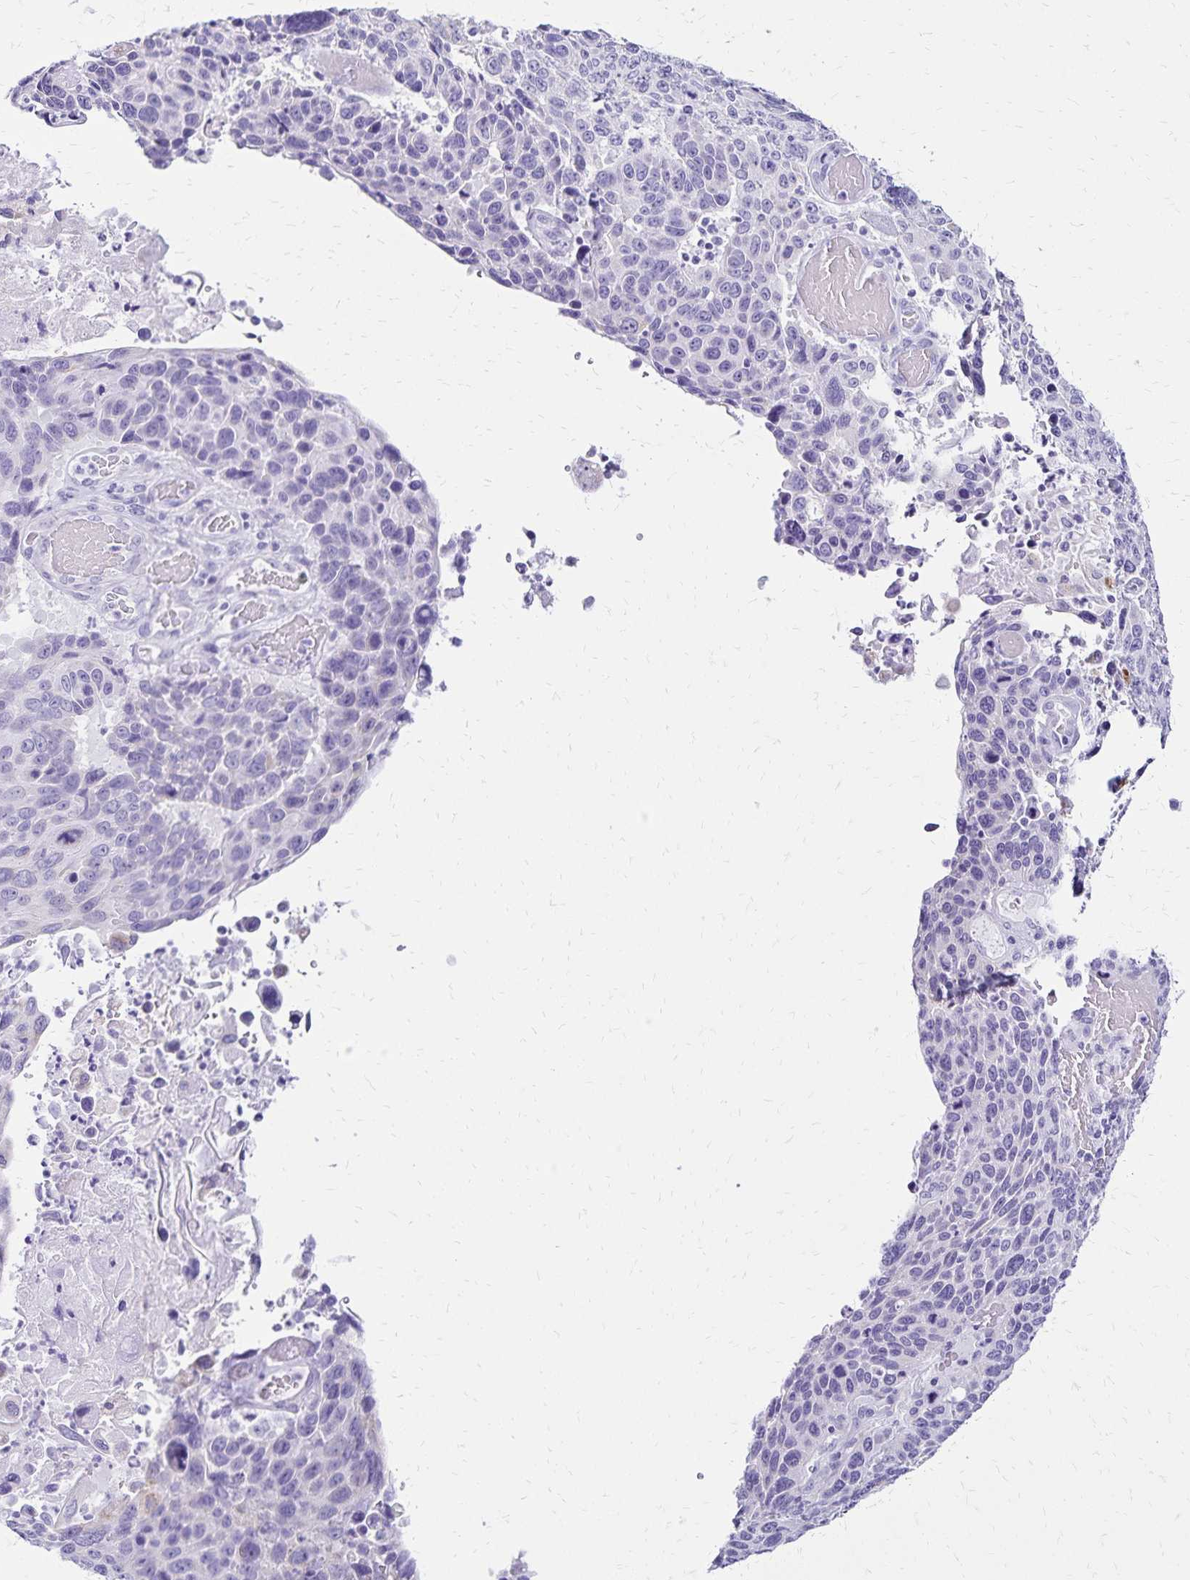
{"staining": {"intensity": "negative", "quantity": "none", "location": "none"}, "tissue": "lung cancer", "cell_type": "Tumor cells", "image_type": "cancer", "snomed": [{"axis": "morphology", "description": "Squamous cell carcinoma, NOS"}, {"axis": "topography", "description": "Lung"}], "caption": "Protein analysis of lung cancer displays no significant staining in tumor cells.", "gene": "LIN28B", "patient": {"sex": "male", "age": 68}}